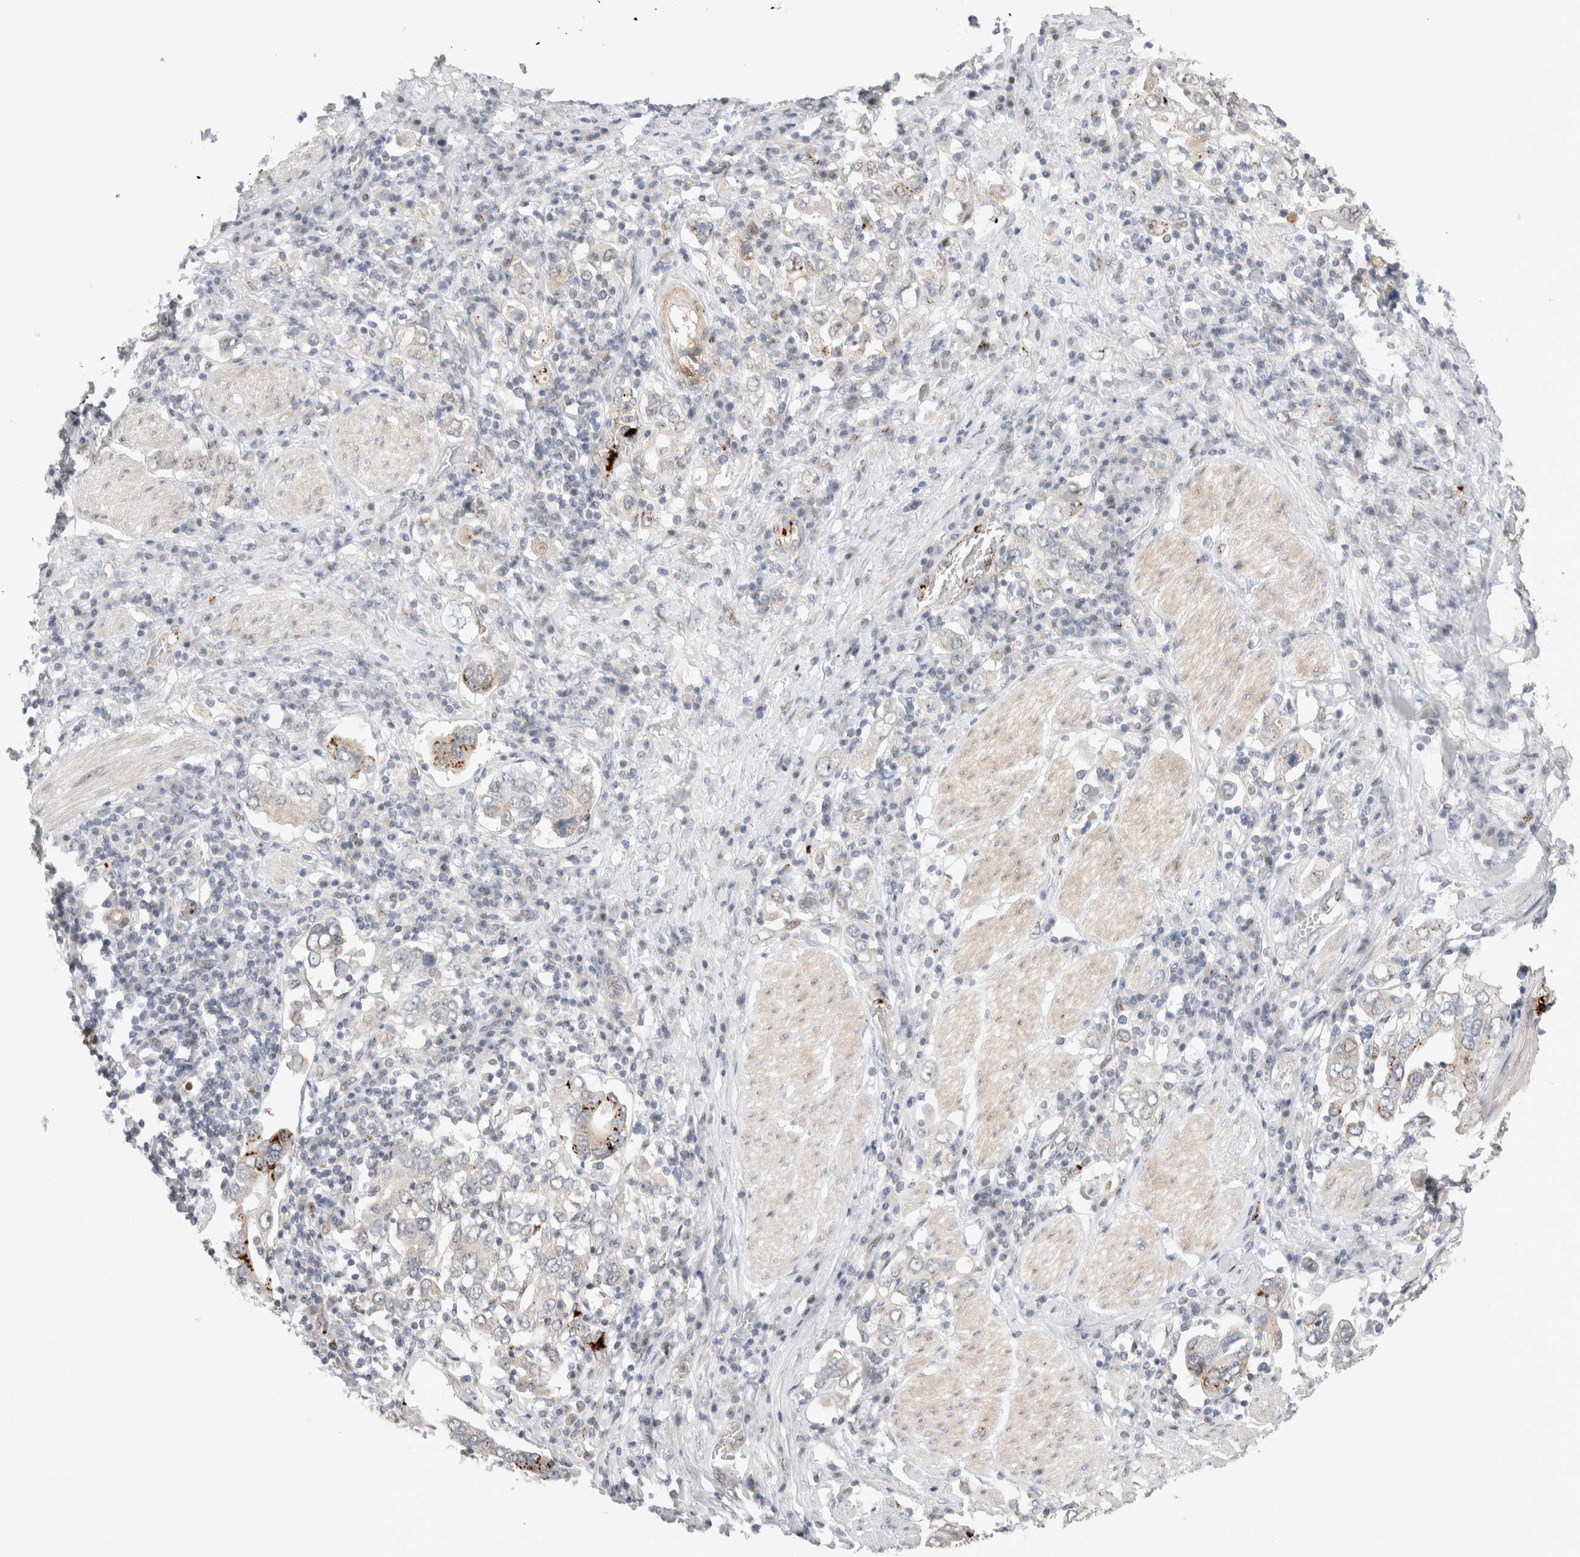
{"staining": {"intensity": "strong", "quantity": "<25%", "location": "cytoplasmic/membranous"}, "tissue": "stomach cancer", "cell_type": "Tumor cells", "image_type": "cancer", "snomed": [{"axis": "morphology", "description": "Adenocarcinoma, NOS"}, {"axis": "topography", "description": "Stomach, upper"}], "caption": "Human stomach cancer stained for a protein (brown) shows strong cytoplasmic/membranous positive positivity in about <25% of tumor cells.", "gene": "VPS28", "patient": {"sex": "male", "age": 62}}